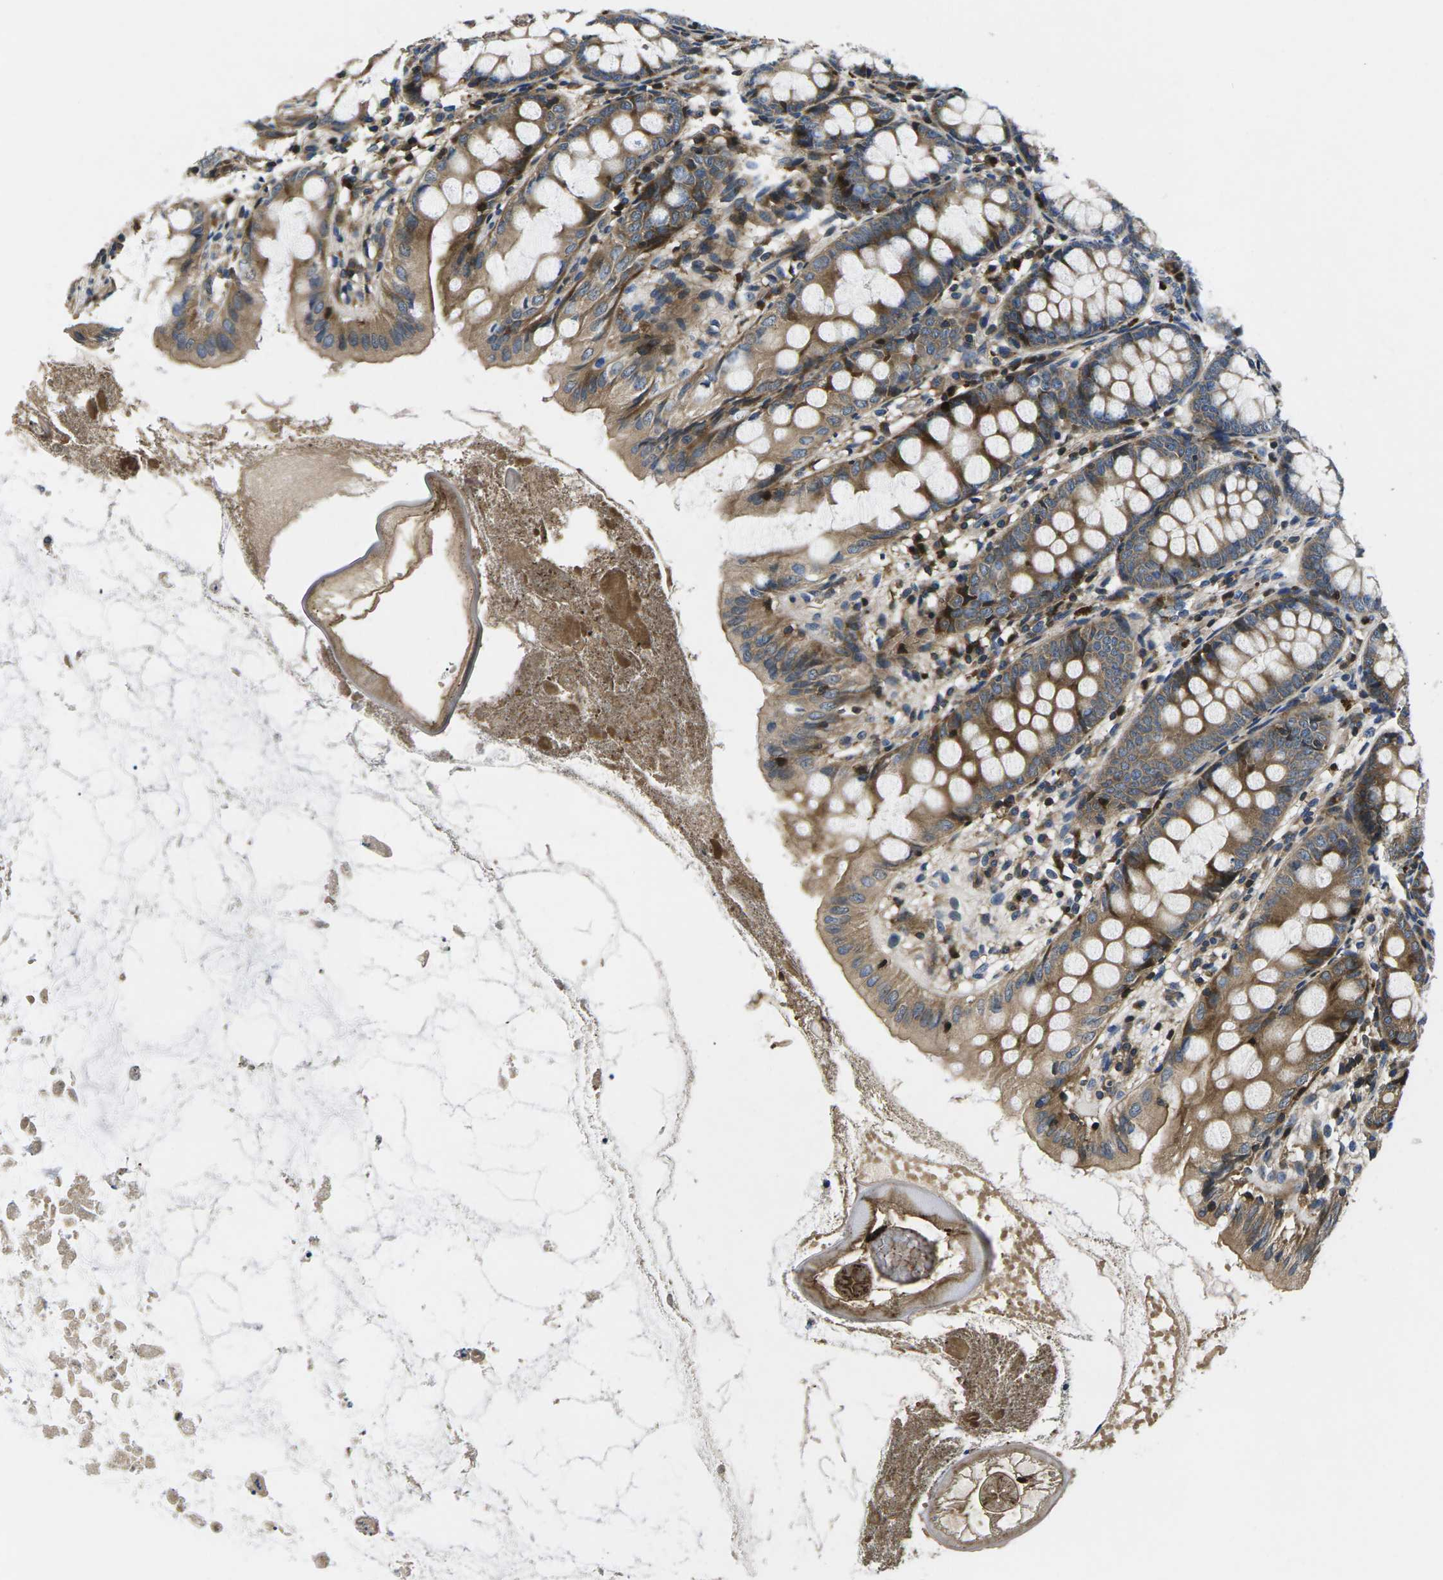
{"staining": {"intensity": "moderate", "quantity": ">75%", "location": "cytoplasmic/membranous"}, "tissue": "appendix", "cell_type": "Glandular cells", "image_type": "normal", "snomed": [{"axis": "morphology", "description": "Normal tissue, NOS"}, {"axis": "topography", "description": "Appendix"}], "caption": "Glandular cells demonstrate medium levels of moderate cytoplasmic/membranous positivity in about >75% of cells in unremarkable human appendix. (brown staining indicates protein expression, while blue staining denotes nuclei).", "gene": "PLCE1", "patient": {"sex": "female", "age": 77}}